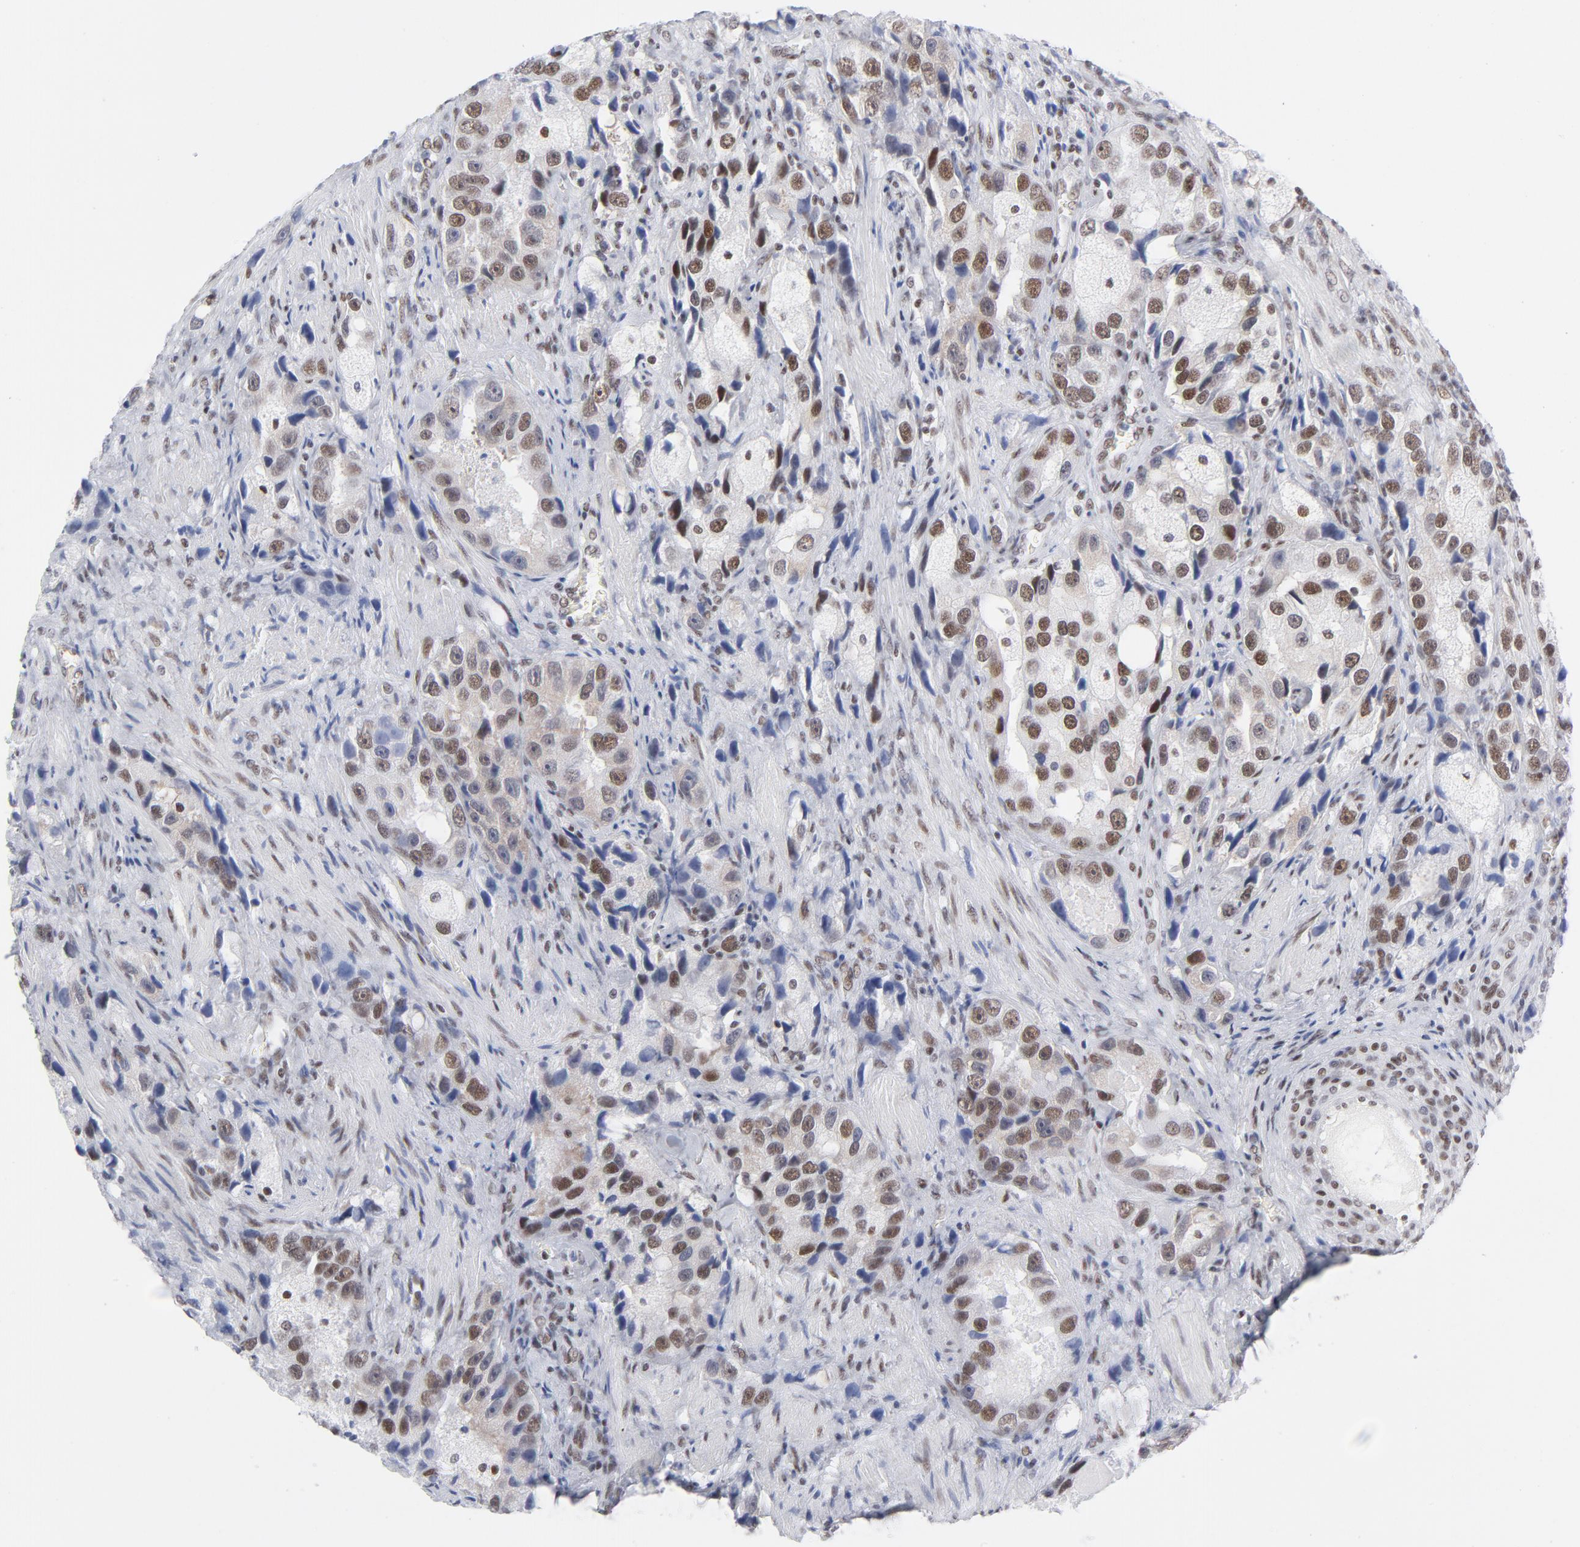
{"staining": {"intensity": "moderate", "quantity": "25%-75%", "location": "cytoplasmic/membranous,nuclear"}, "tissue": "prostate cancer", "cell_type": "Tumor cells", "image_type": "cancer", "snomed": [{"axis": "morphology", "description": "Adenocarcinoma, High grade"}, {"axis": "topography", "description": "Prostate"}], "caption": "This is a micrograph of immunohistochemistry (IHC) staining of high-grade adenocarcinoma (prostate), which shows moderate staining in the cytoplasmic/membranous and nuclear of tumor cells.", "gene": "ATF2", "patient": {"sex": "male", "age": 63}}